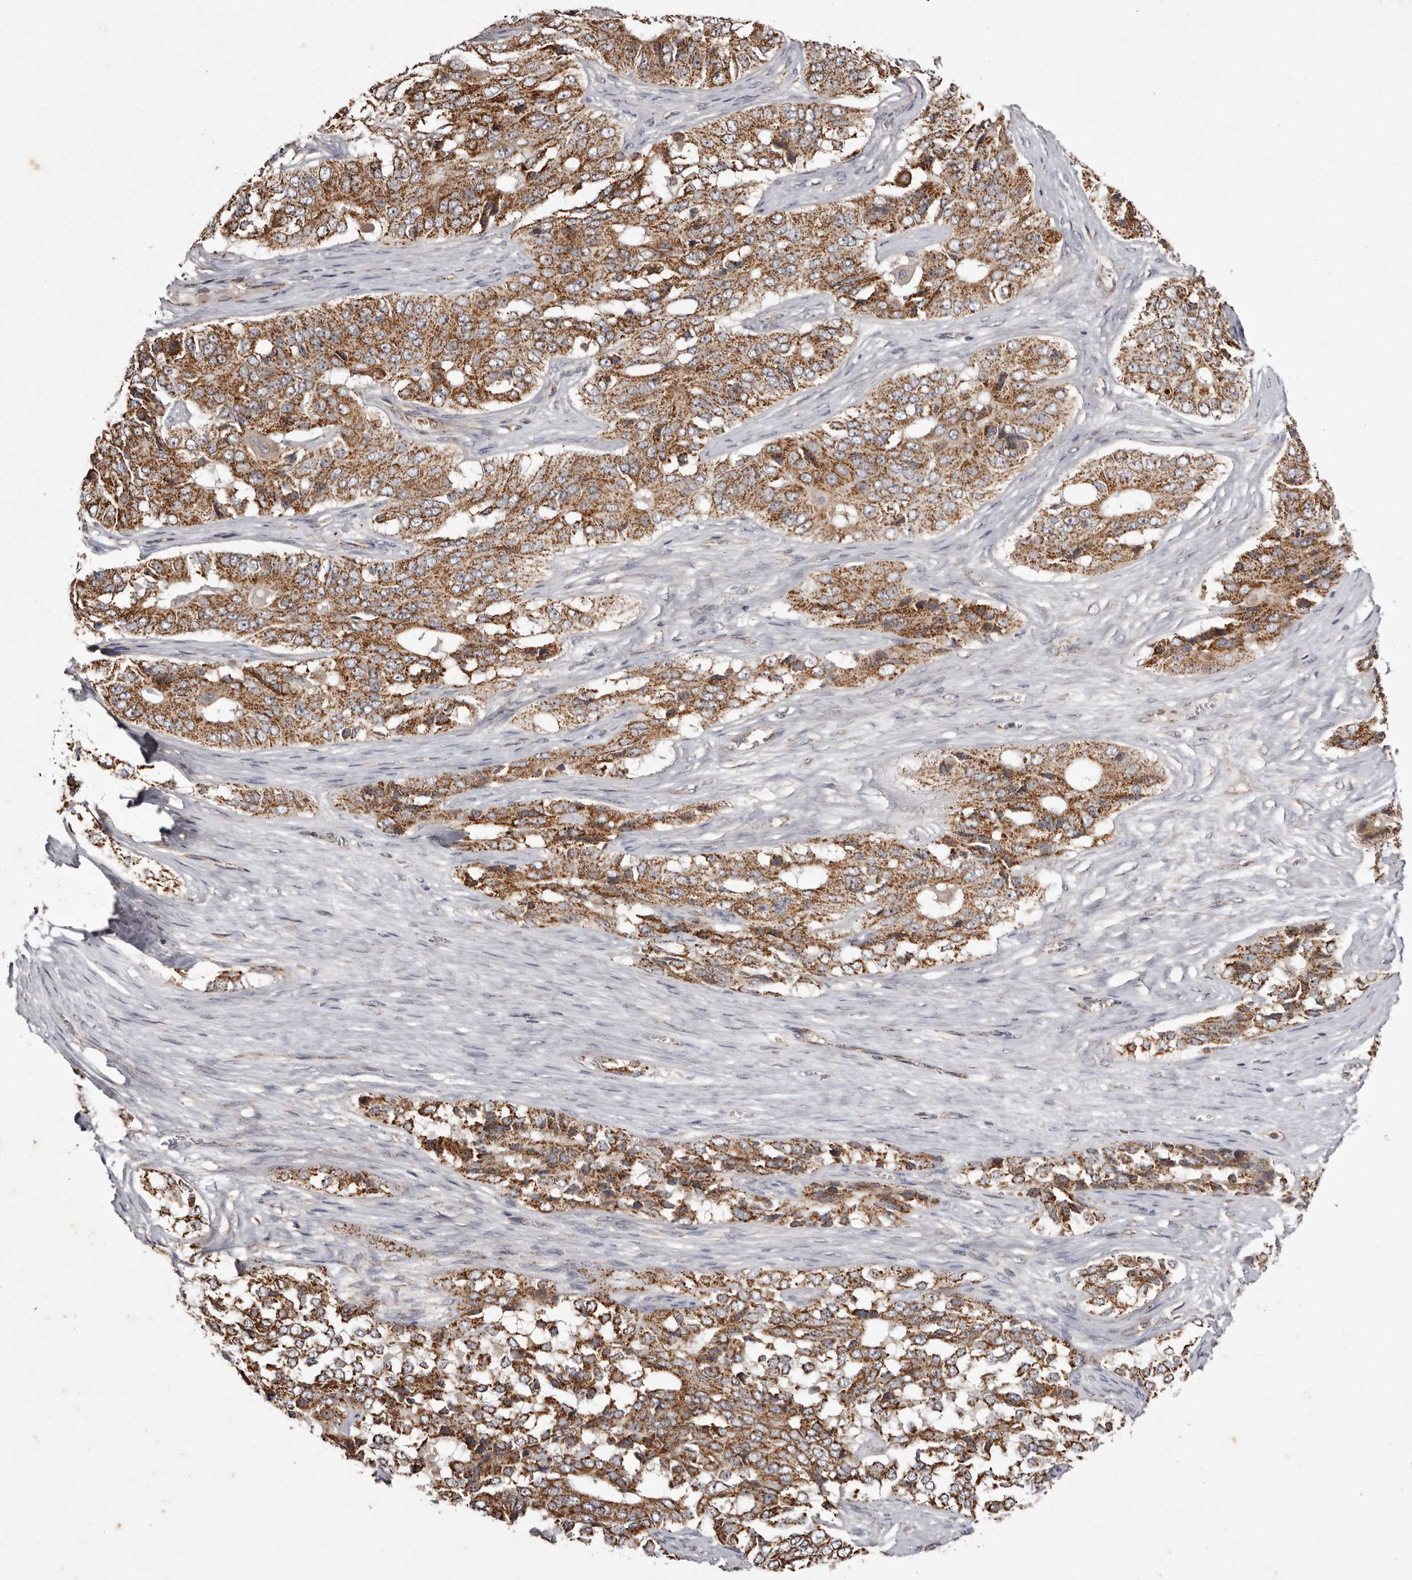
{"staining": {"intensity": "moderate", "quantity": ">75%", "location": "cytoplasmic/membranous"}, "tissue": "ovarian cancer", "cell_type": "Tumor cells", "image_type": "cancer", "snomed": [{"axis": "morphology", "description": "Carcinoma, endometroid"}, {"axis": "topography", "description": "Ovary"}], "caption": "Tumor cells show medium levels of moderate cytoplasmic/membranous staining in approximately >75% of cells in endometroid carcinoma (ovarian). (DAB (3,3'-diaminobenzidine) IHC with brightfield microscopy, high magnification).", "gene": "CPLANE2", "patient": {"sex": "female", "age": 51}}